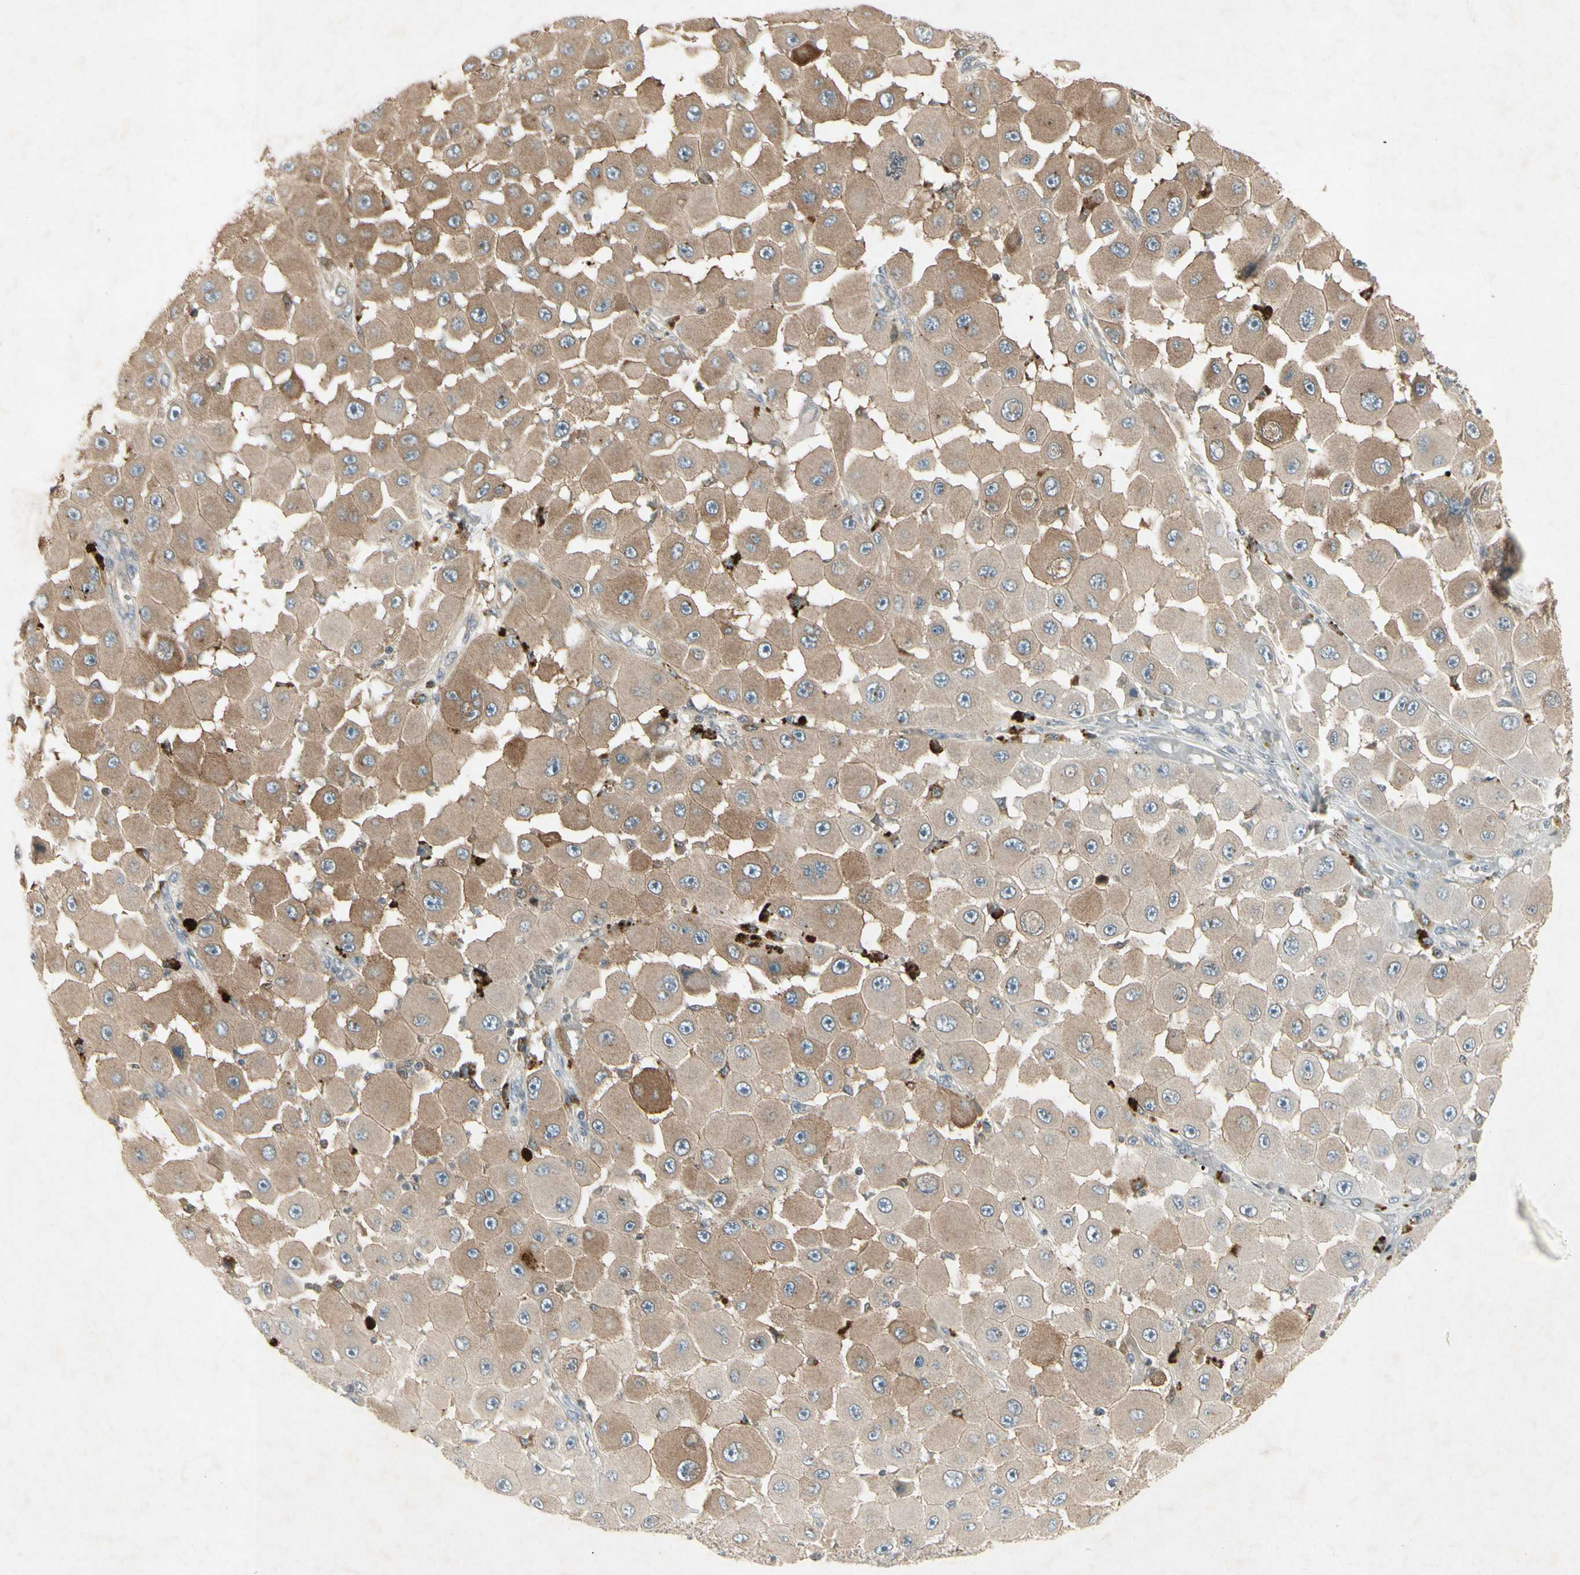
{"staining": {"intensity": "weak", "quantity": "<25%", "location": "cytoplasmic/membranous"}, "tissue": "melanoma", "cell_type": "Tumor cells", "image_type": "cancer", "snomed": [{"axis": "morphology", "description": "Malignant melanoma, NOS"}, {"axis": "topography", "description": "Skin"}], "caption": "High power microscopy micrograph of an immunohistochemistry (IHC) micrograph of melanoma, revealing no significant positivity in tumor cells.", "gene": "TEK", "patient": {"sex": "female", "age": 81}}